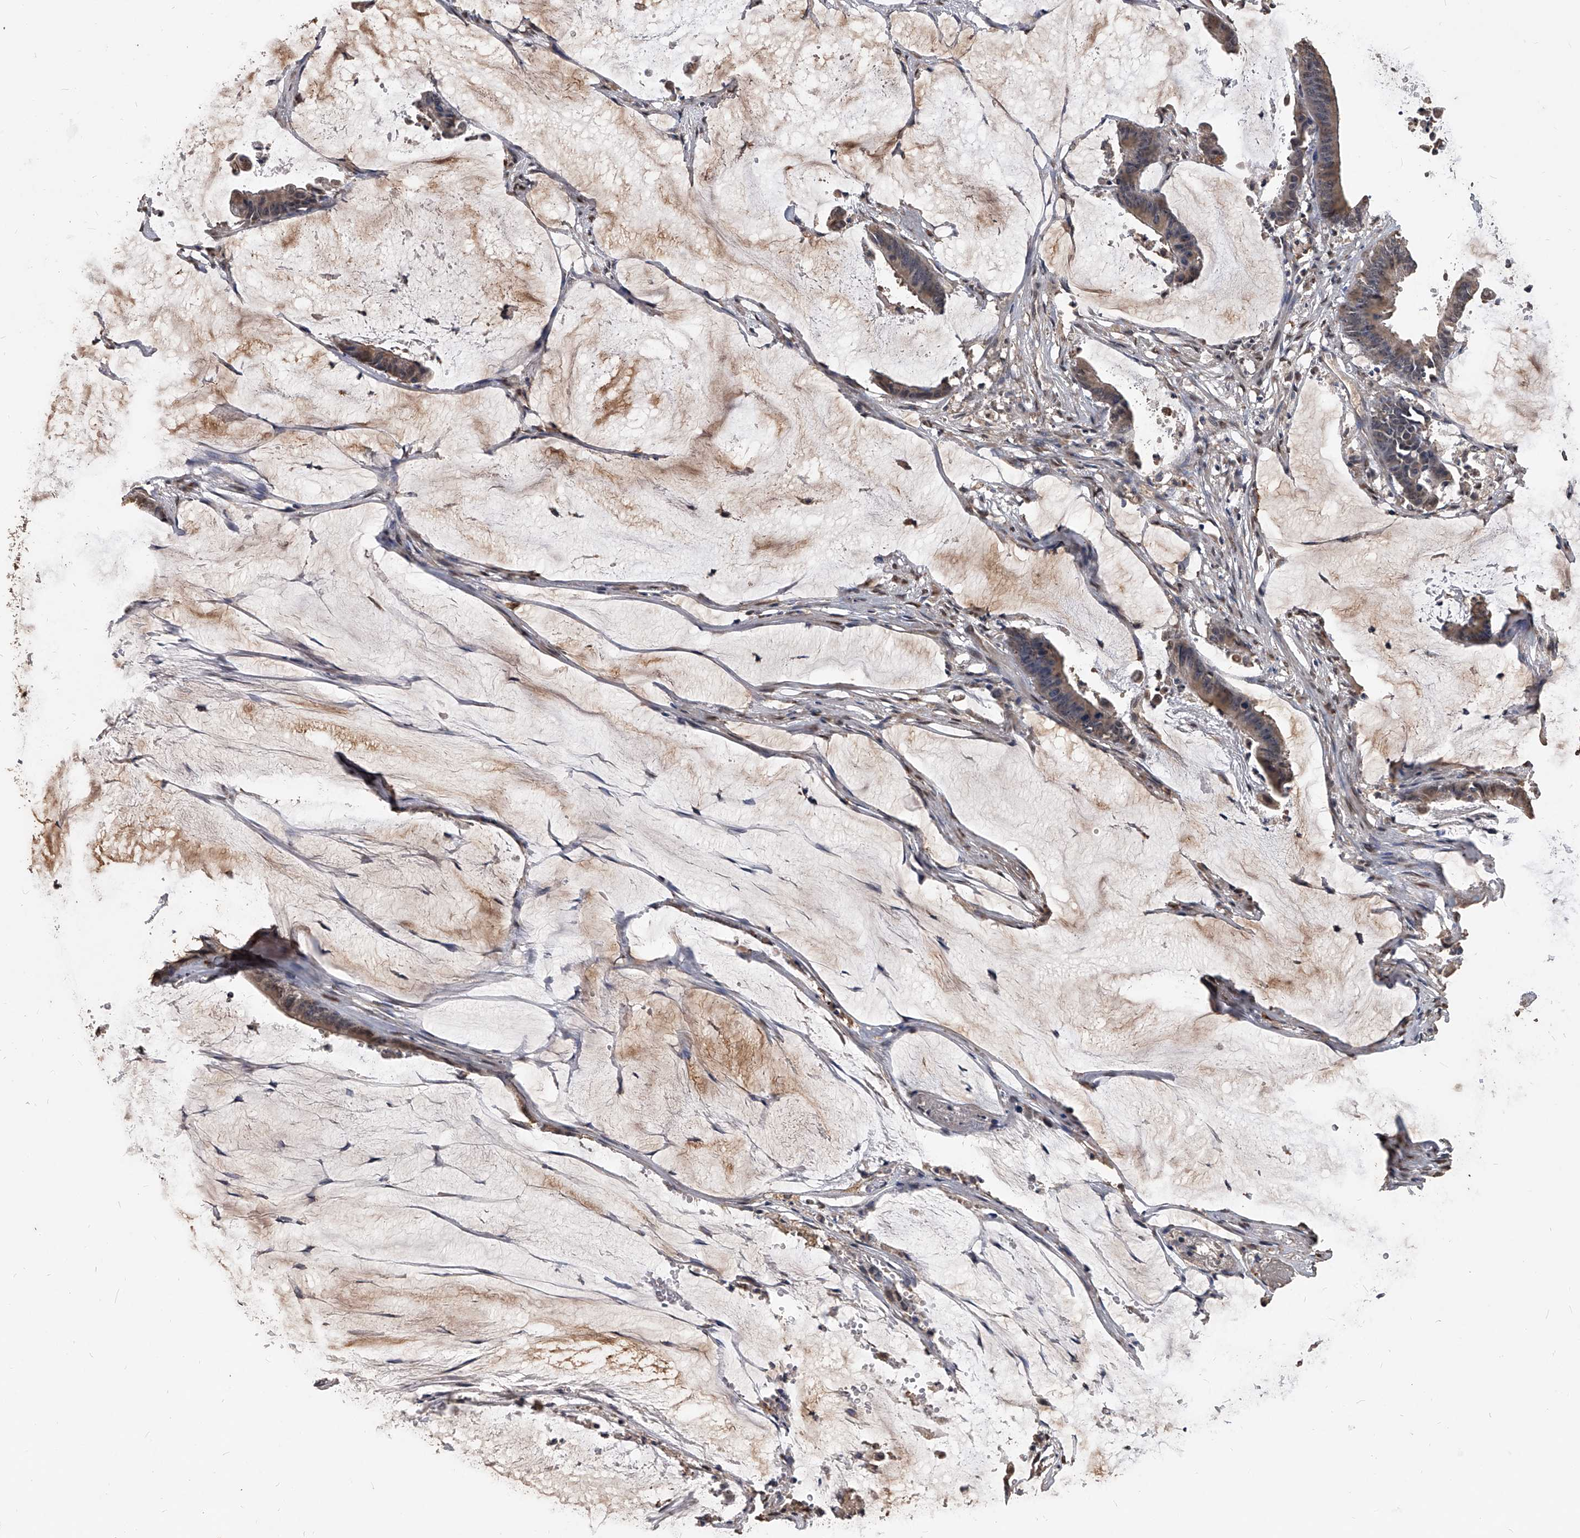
{"staining": {"intensity": "weak", "quantity": ">75%", "location": "nuclear"}, "tissue": "colorectal cancer", "cell_type": "Tumor cells", "image_type": "cancer", "snomed": [{"axis": "morphology", "description": "Adenocarcinoma, NOS"}, {"axis": "topography", "description": "Rectum"}], "caption": "Immunohistochemistry histopathology image of adenocarcinoma (colorectal) stained for a protein (brown), which demonstrates low levels of weak nuclear expression in approximately >75% of tumor cells.", "gene": "FBXL4", "patient": {"sex": "female", "age": 66}}